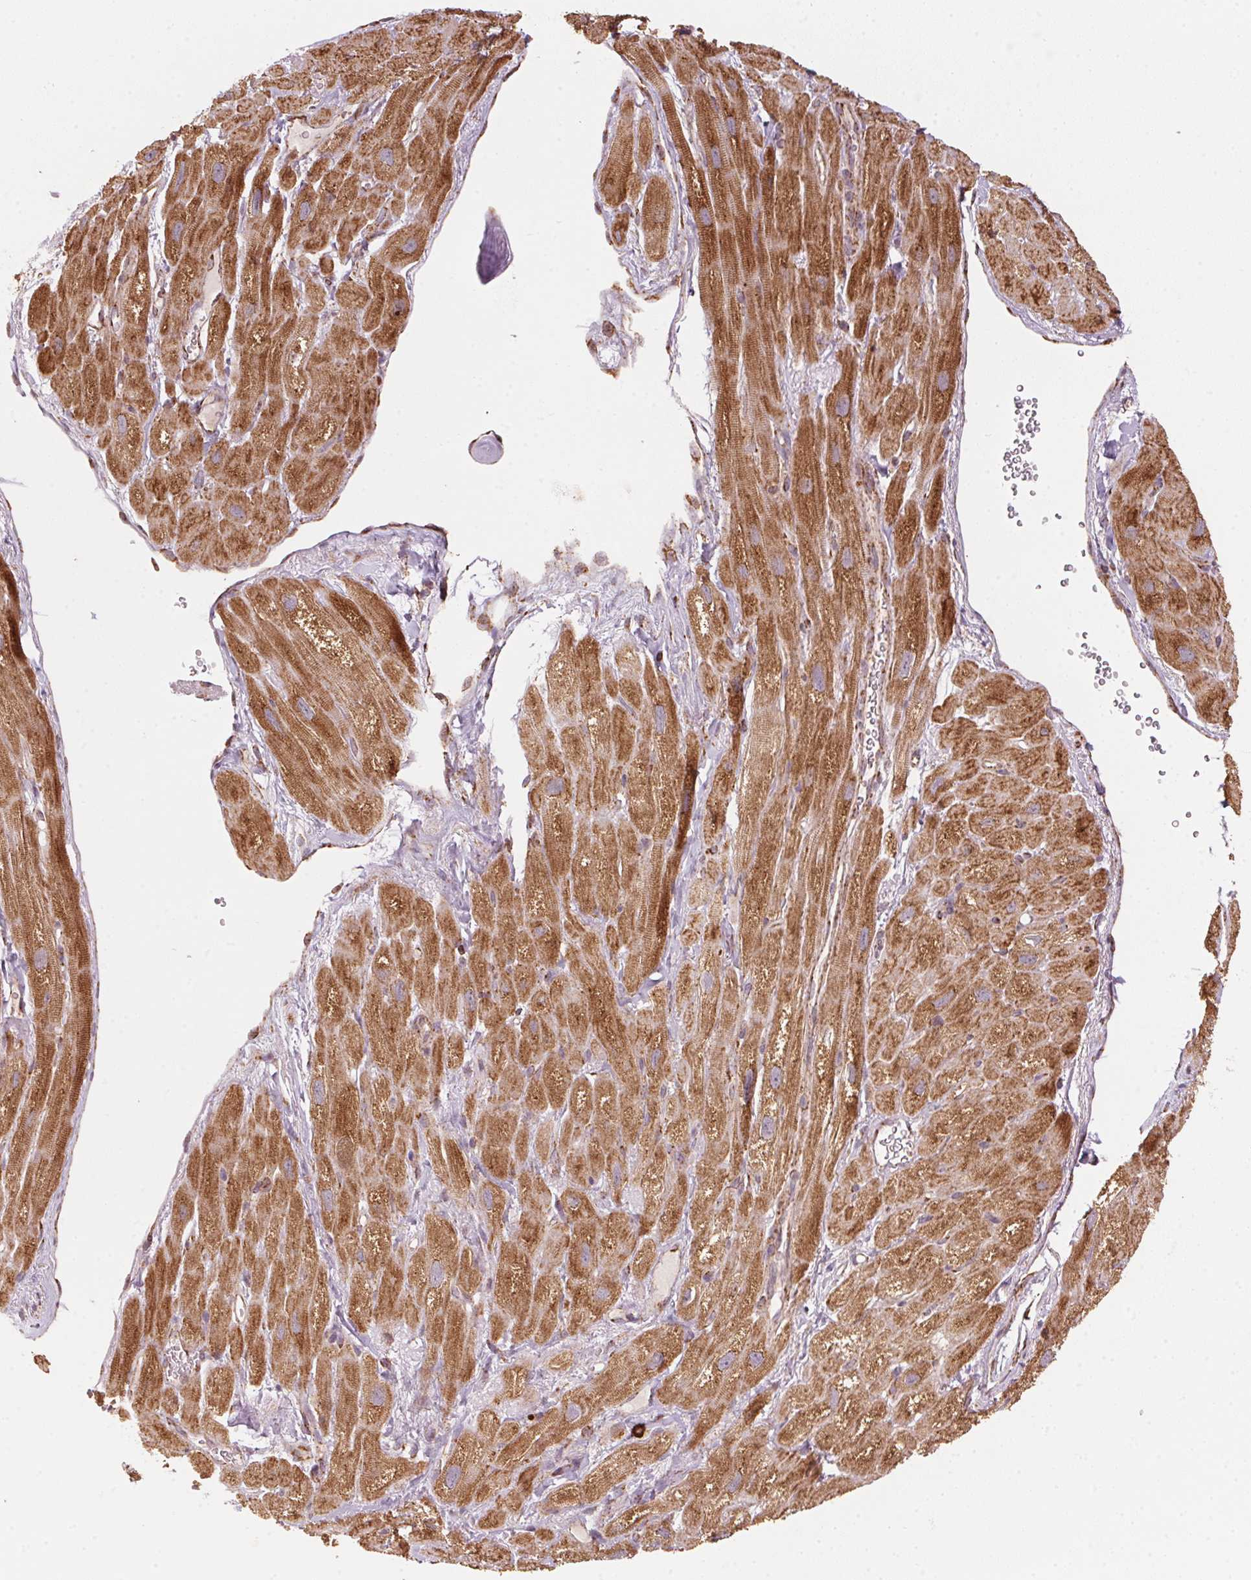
{"staining": {"intensity": "moderate", "quantity": ">75%", "location": "cytoplasmic/membranous"}, "tissue": "heart muscle", "cell_type": "Cardiomyocytes", "image_type": "normal", "snomed": [{"axis": "morphology", "description": "Normal tissue, NOS"}, {"axis": "topography", "description": "Heart"}], "caption": "Heart muscle stained with DAB IHC shows medium levels of moderate cytoplasmic/membranous staining in approximately >75% of cardiomyocytes. Nuclei are stained in blue.", "gene": "TOMM70", "patient": {"sex": "female", "age": 62}}